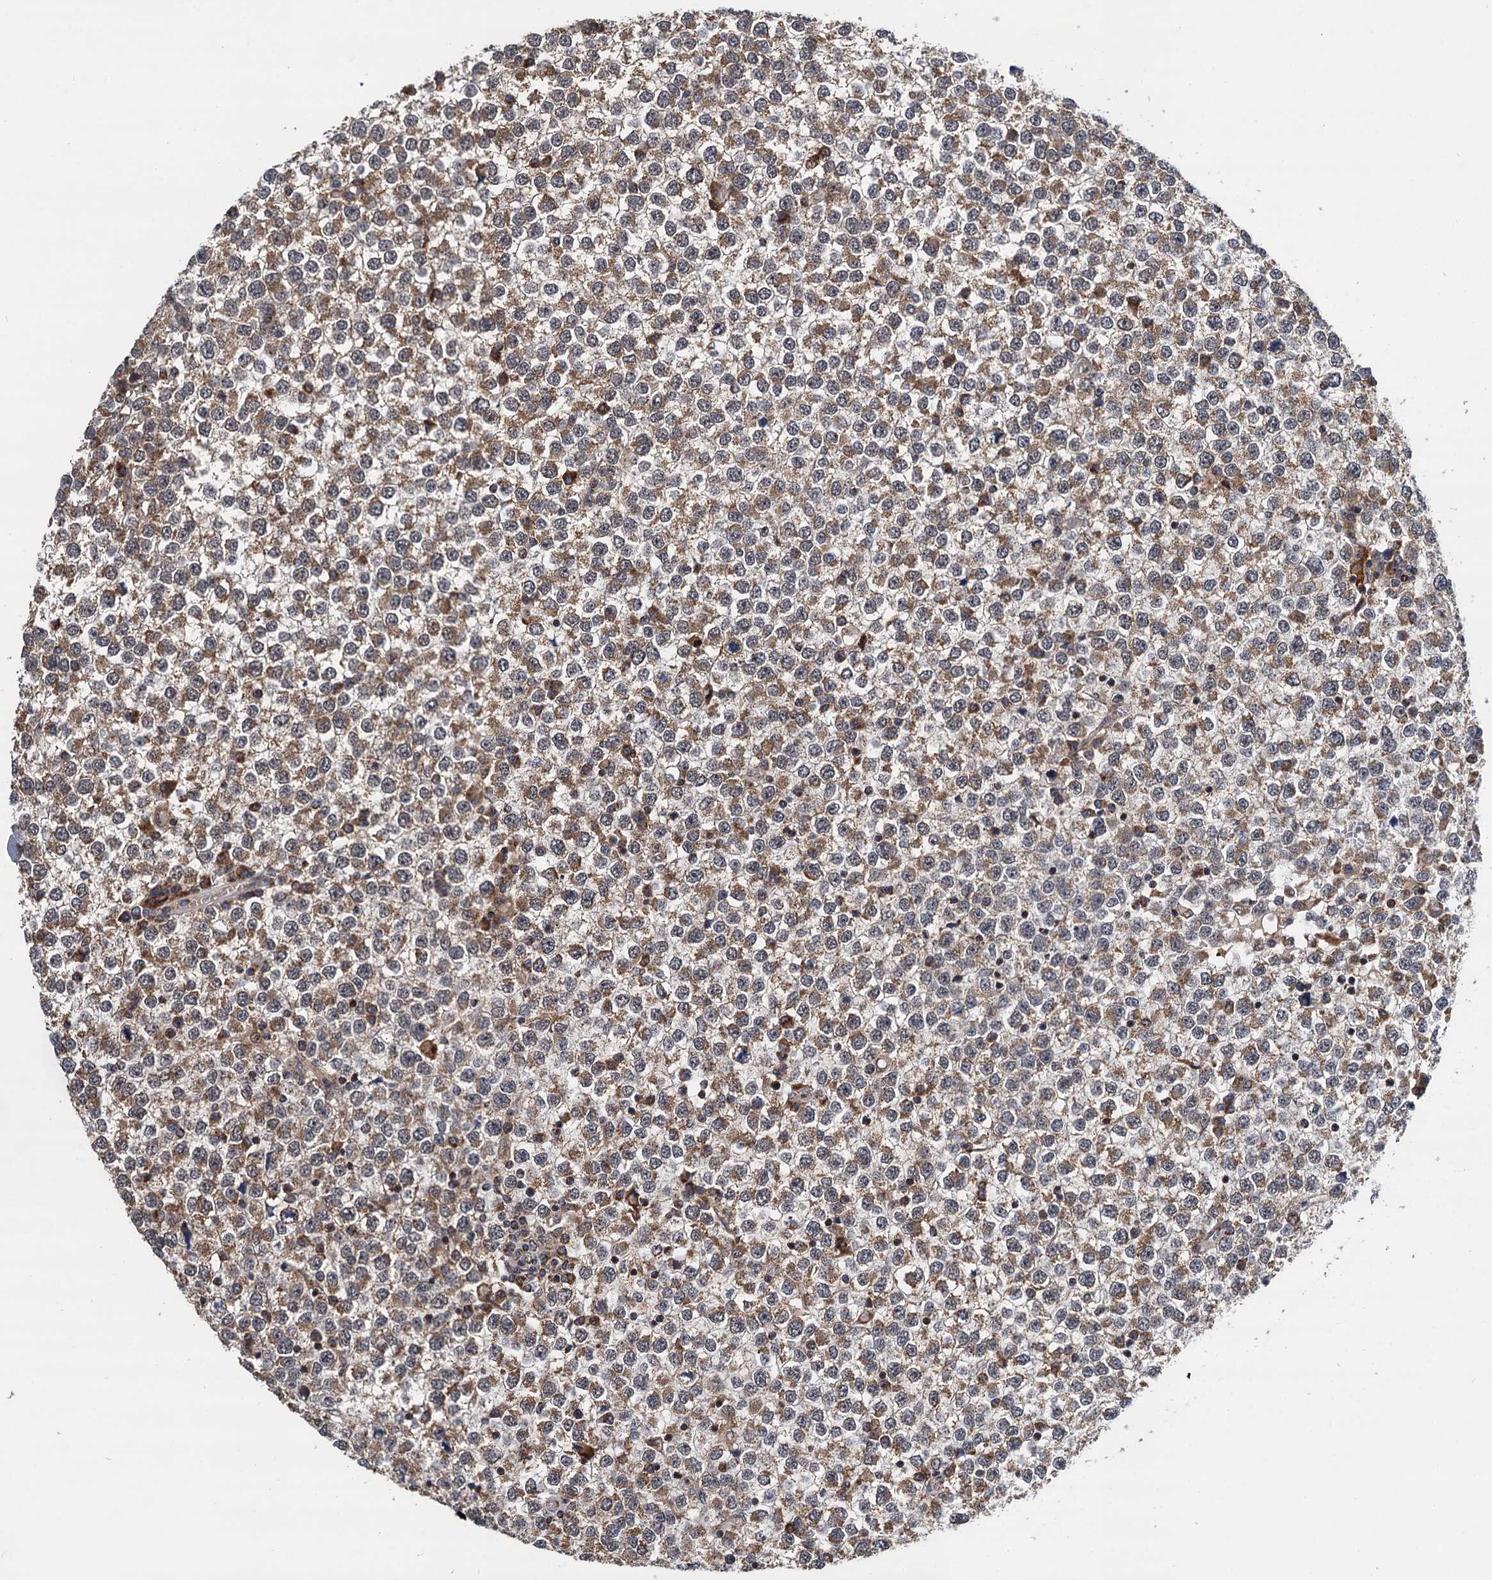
{"staining": {"intensity": "moderate", "quantity": ">75%", "location": "cytoplasmic/membranous"}, "tissue": "testis cancer", "cell_type": "Tumor cells", "image_type": "cancer", "snomed": [{"axis": "morphology", "description": "Seminoma, NOS"}, {"axis": "topography", "description": "Testis"}], "caption": "The image shows staining of testis cancer (seminoma), revealing moderate cytoplasmic/membranous protein expression (brown color) within tumor cells.", "gene": "CMPK2", "patient": {"sex": "male", "age": 65}}